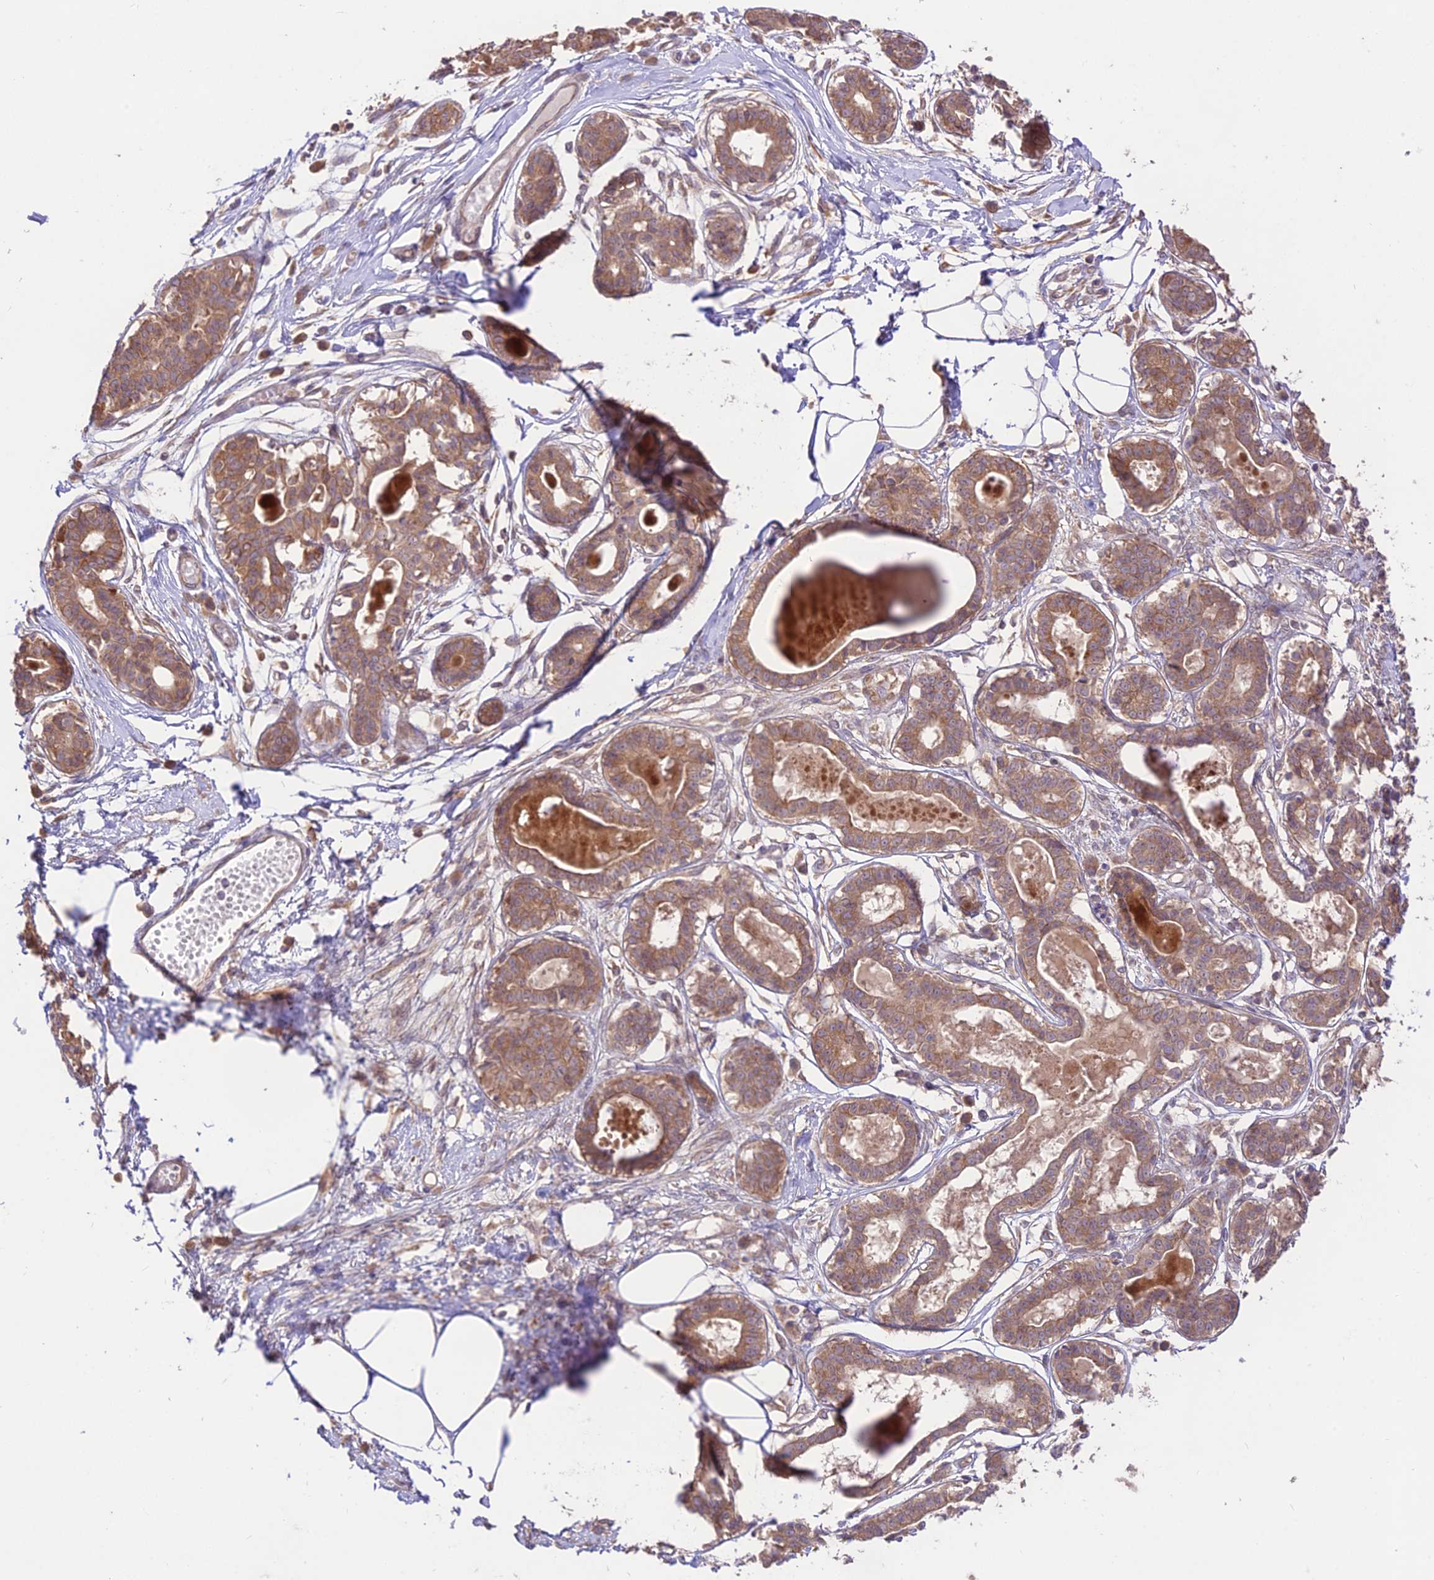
{"staining": {"intensity": "negative", "quantity": "none", "location": "none"}, "tissue": "breast", "cell_type": "Adipocytes", "image_type": "normal", "snomed": [{"axis": "morphology", "description": "Normal tissue, NOS"}, {"axis": "topography", "description": "Breast"}], "caption": "Immunohistochemistry (IHC) micrograph of benign breast: human breast stained with DAB (3,3'-diaminobenzidine) displays no significant protein staining in adipocytes.", "gene": "TMEM259", "patient": {"sex": "female", "age": 45}}